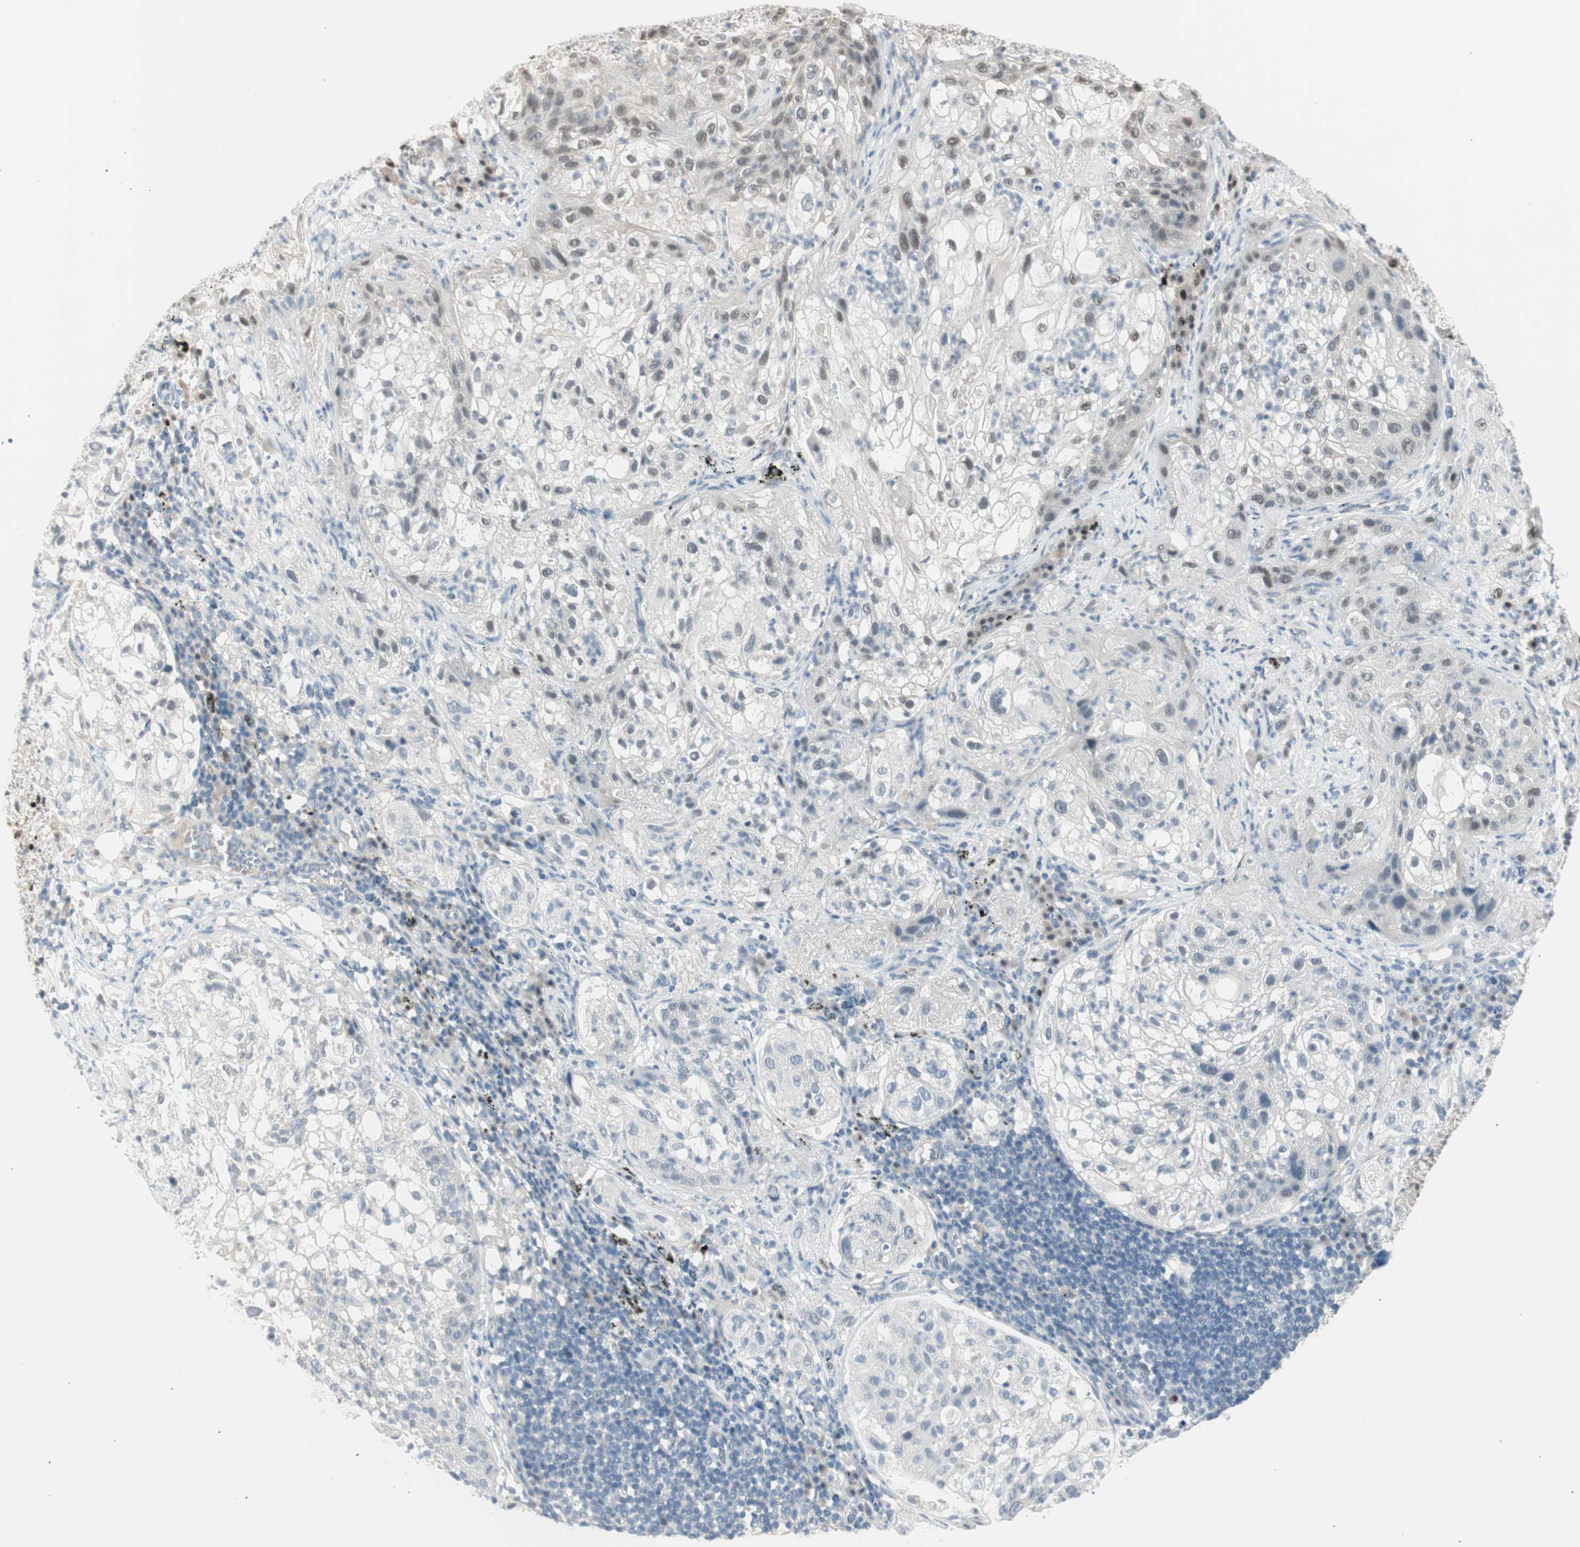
{"staining": {"intensity": "negative", "quantity": "none", "location": "none"}, "tissue": "lung cancer", "cell_type": "Tumor cells", "image_type": "cancer", "snomed": [{"axis": "morphology", "description": "Inflammation, NOS"}, {"axis": "morphology", "description": "Squamous cell carcinoma, NOS"}, {"axis": "topography", "description": "Lymph node"}, {"axis": "topography", "description": "Soft tissue"}, {"axis": "topography", "description": "Lung"}], "caption": "Immunohistochemistry (IHC) histopathology image of neoplastic tissue: squamous cell carcinoma (lung) stained with DAB (3,3'-diaminobenzidine) shows no significant protein staining in tumor cells.", "gene": "LONP2", "patient": {"sex": "male", "age": 66}}